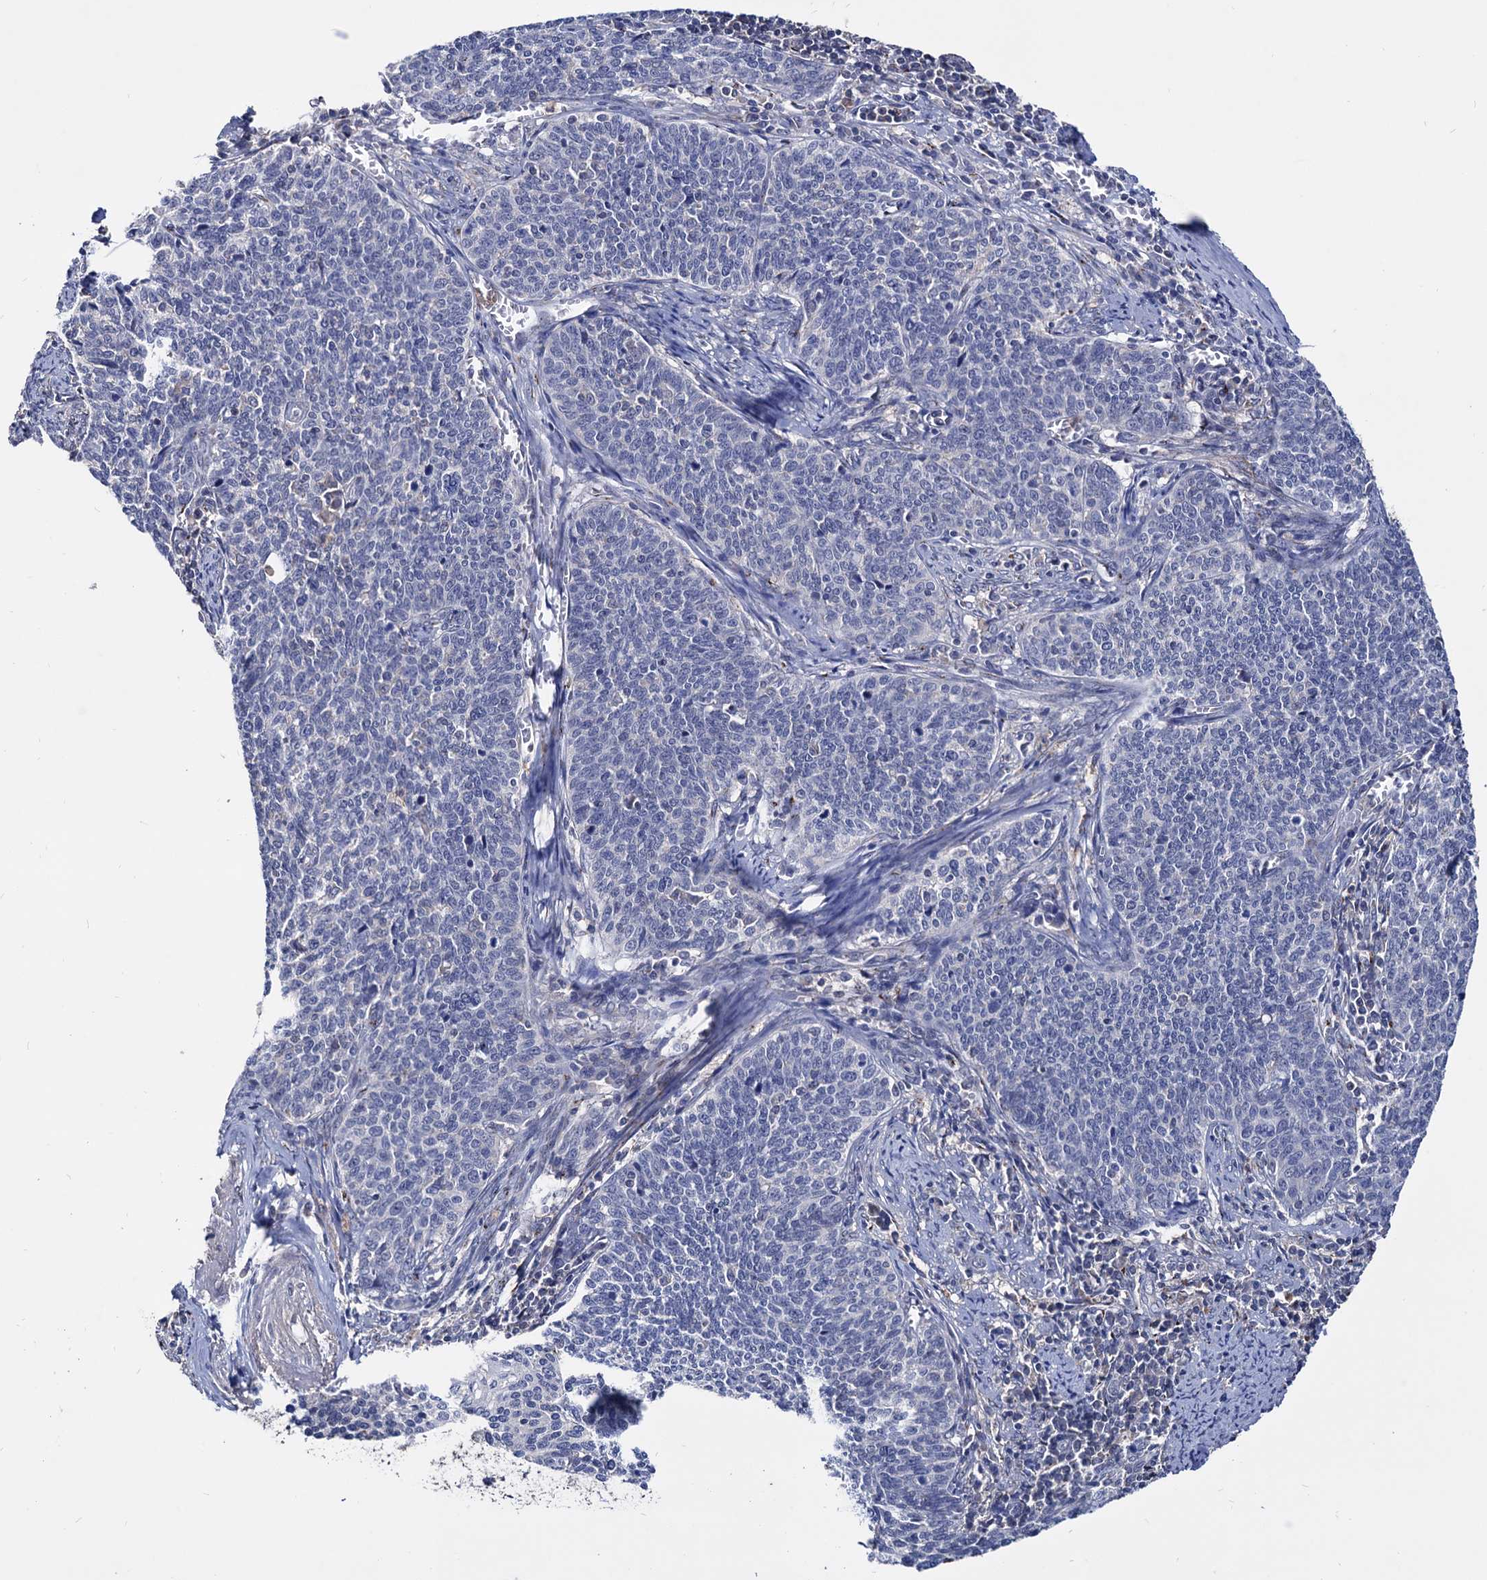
{"staining": {"intensity": "negative", "quantity": "none", "location": "none"}, "tissue": "cervical cancer", "cell_type": "Tumor cells", "image_type": "cancer", "snomed": [{"axis": "morphology", "description": "Squamous cell carcinoma, NOS"}, {"axis": "topography", "description": "Cervix"}], "caption": "IHC micrograph of human squamous cell carcinoma (cervical) stained for a protein (brown), which displays no staining in tumor cells.", "gene": "ESD", "patient": {"sex": "female", "age": 39}}